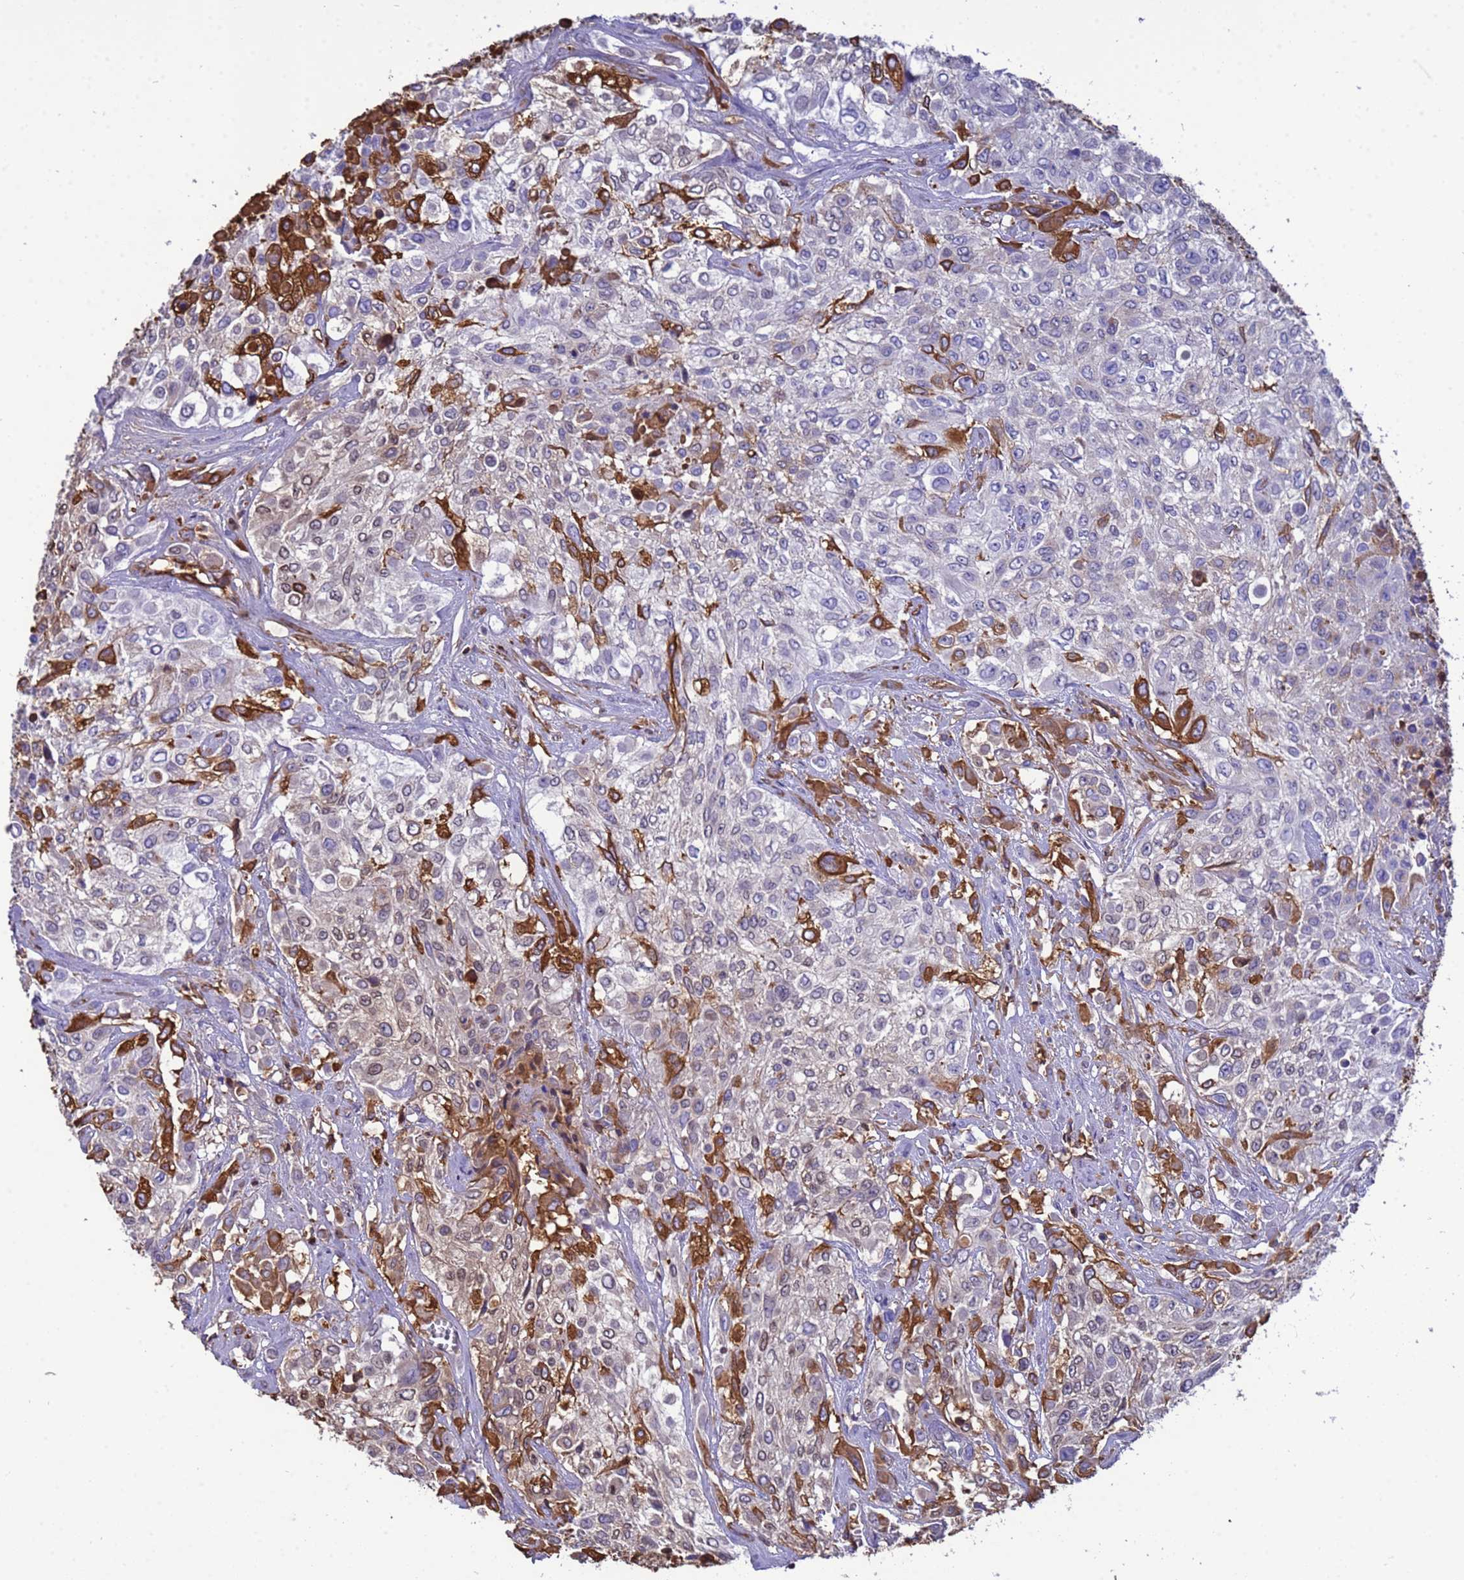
{"staining": {"intensity": "moderate", "quantity": "25%-75%", "location": "cytoplasmic/membranous,nuclear"}, "tissue": "urothelial cancer", "cell_type": "Tumor cells", "image_type": "cancer", "snomed": [{"axis": "morphology", "description": "Urothelial carcinoma, High grade"}, {"axis": "topography", "description": "Urinary bladder"}], "caption": "High-magnification brightfield microscopy of urothelial cancer stained with DAB (brown) and counterstained with hematoxylin (blue). tumor cells exhibit moderate cytoplasmic/membranous and nuclear positivity is seen in about25%-75% of cells.", "gene": "H1-7", "patient": {"sex": "male", "age": 57}}